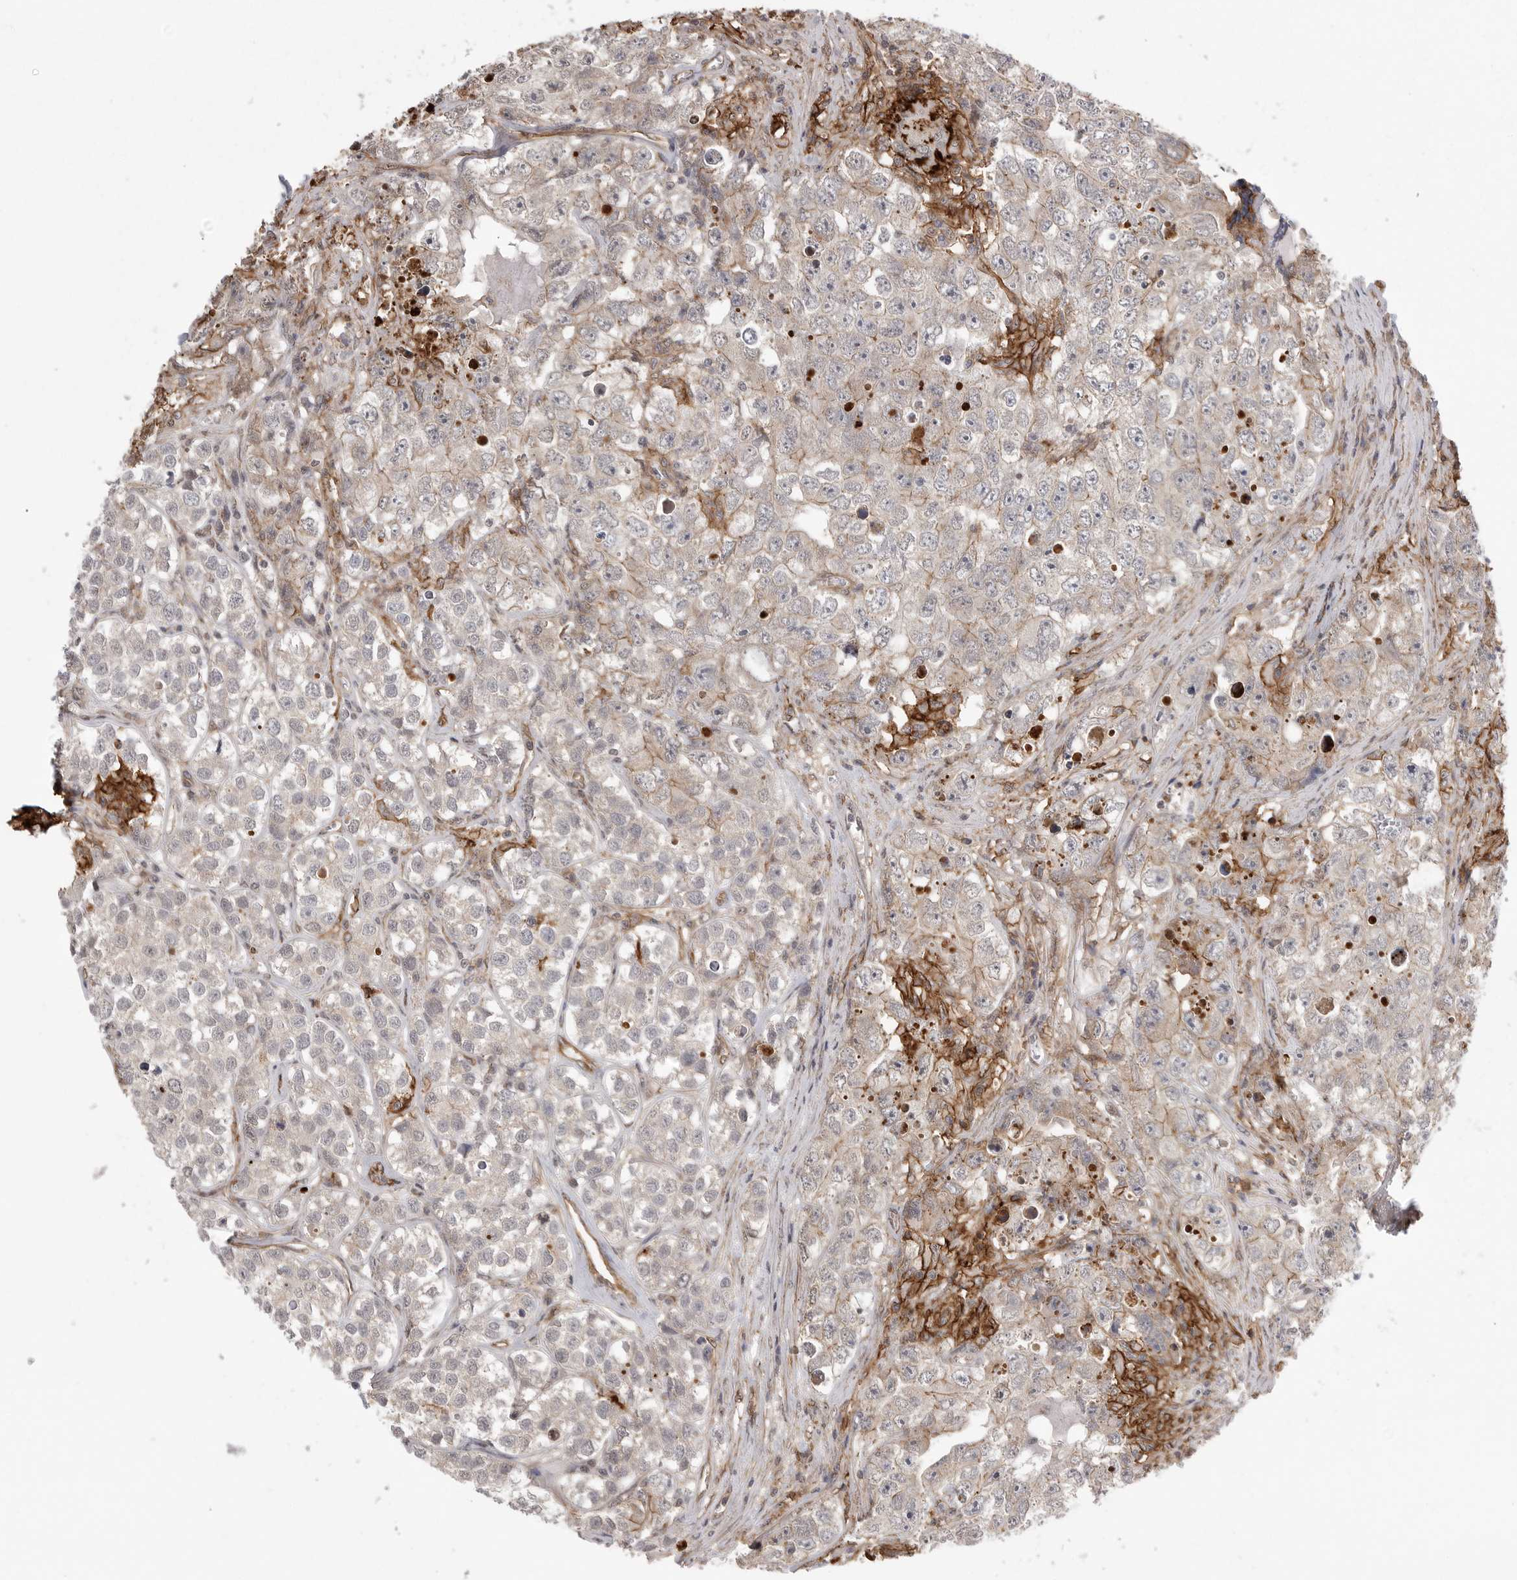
{"staining": {"intensity": "weak", "quantity": "25%-75%", "location": "cytoplasmic/membranous"}, "tissue": "testis cancer", "cell_type": "Tumor cells", "image_type": "cancer", "snomed": [{"axis": "morphology", "description": "Seminoma, NOS"}, {"axis": "morphology", "description": "Carcinoma, Embryonal, NOS"}, {"axis": "topography", "description": "Testis"}], "caption": "Tumor cells demonstrate low levels of weak cytoplasmic/membranous expression in about 25%-75% of cells in testis cancer.", "gene": "NECTIN1", "patient": {"sex": "male", "age": 43}}